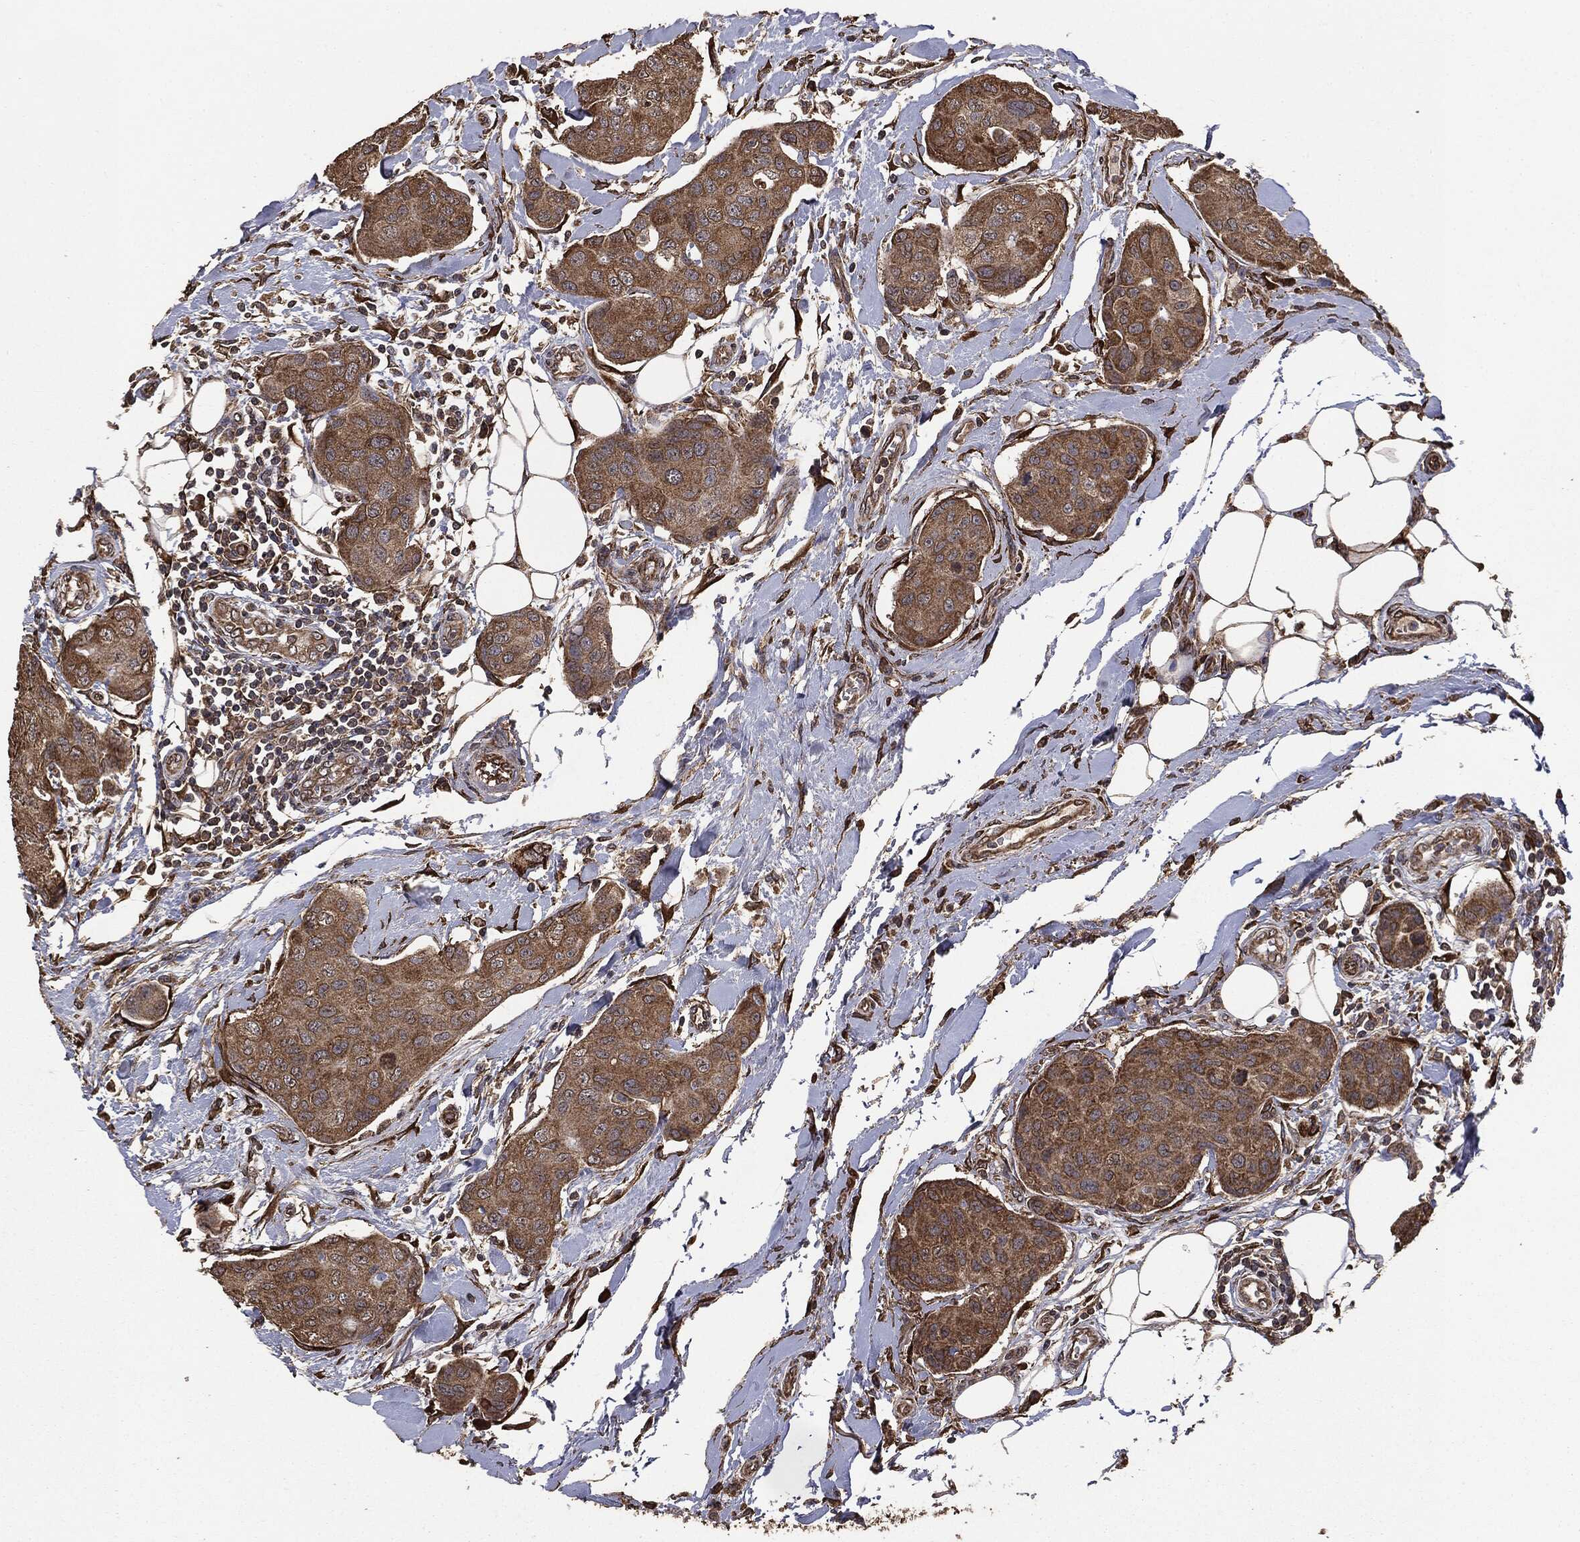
{"staining": {"intensity": "moderate", "quantity": ">75%", "location": "cytoplasmic/membranous"}, "tissue": "breast cancer", "cell_type": "Tumor cells", "image_type": "cancer", "snomed": [{"axis": "morphology", "description": "Duct carcinoma"}, {"axis": "topography", "description": "Breast"}, {"axis": "topography", "description": "Lymph node"}], "caption": "Protein staining shows moderate cytoplasmic/membranous expression in about >75% of tumor cells in breast invasive ductal carcinoma. The protein is stained brown, and the nuclei are stained in blue (DAB IHC with brightfield microscopy, high magnification).", "gene": "MTOR", "patient": {"sex": "female", "age": 80}}